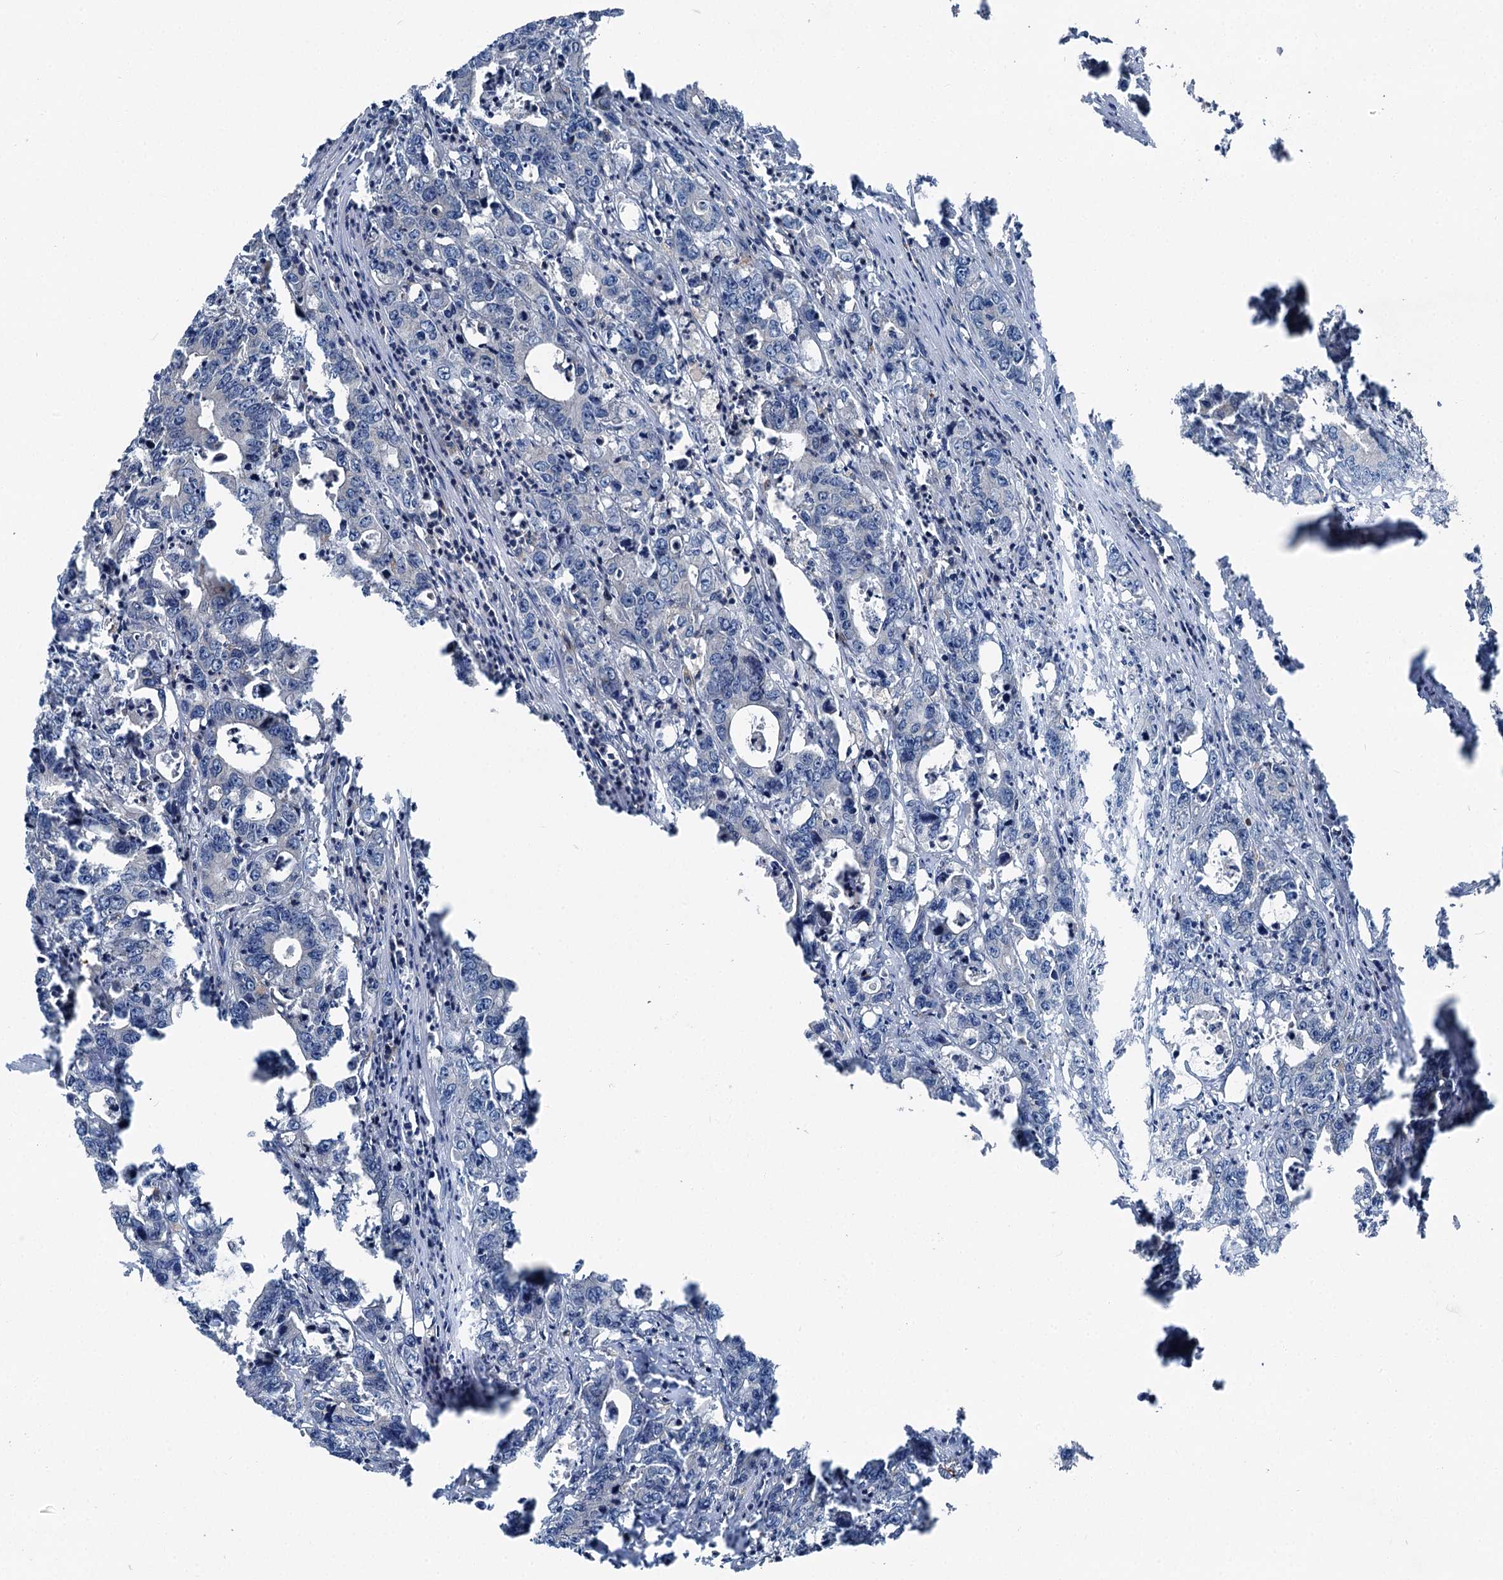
{"staining": {"intensity": "negative", "quantity": "none", "location": "none"}, "tissue": "colorectal cancer", "cell_type": "Tumor cells", "image_type": "cancer", "snomed": [{"axis": "morphology", "description": "Adenocarcinoma, NOS"}, {"axis": "topography", "description": "Colon"}], "caption": "IHC histopathology image of neoplastic tissue: colorectal adenocarcinoma stained with DAB (3,3'-diaminobenzidine) exhibits no significant protein staining in tumor cells.", "gene": "POLR1D", "patient": {"sex": "female", "age": 75}}